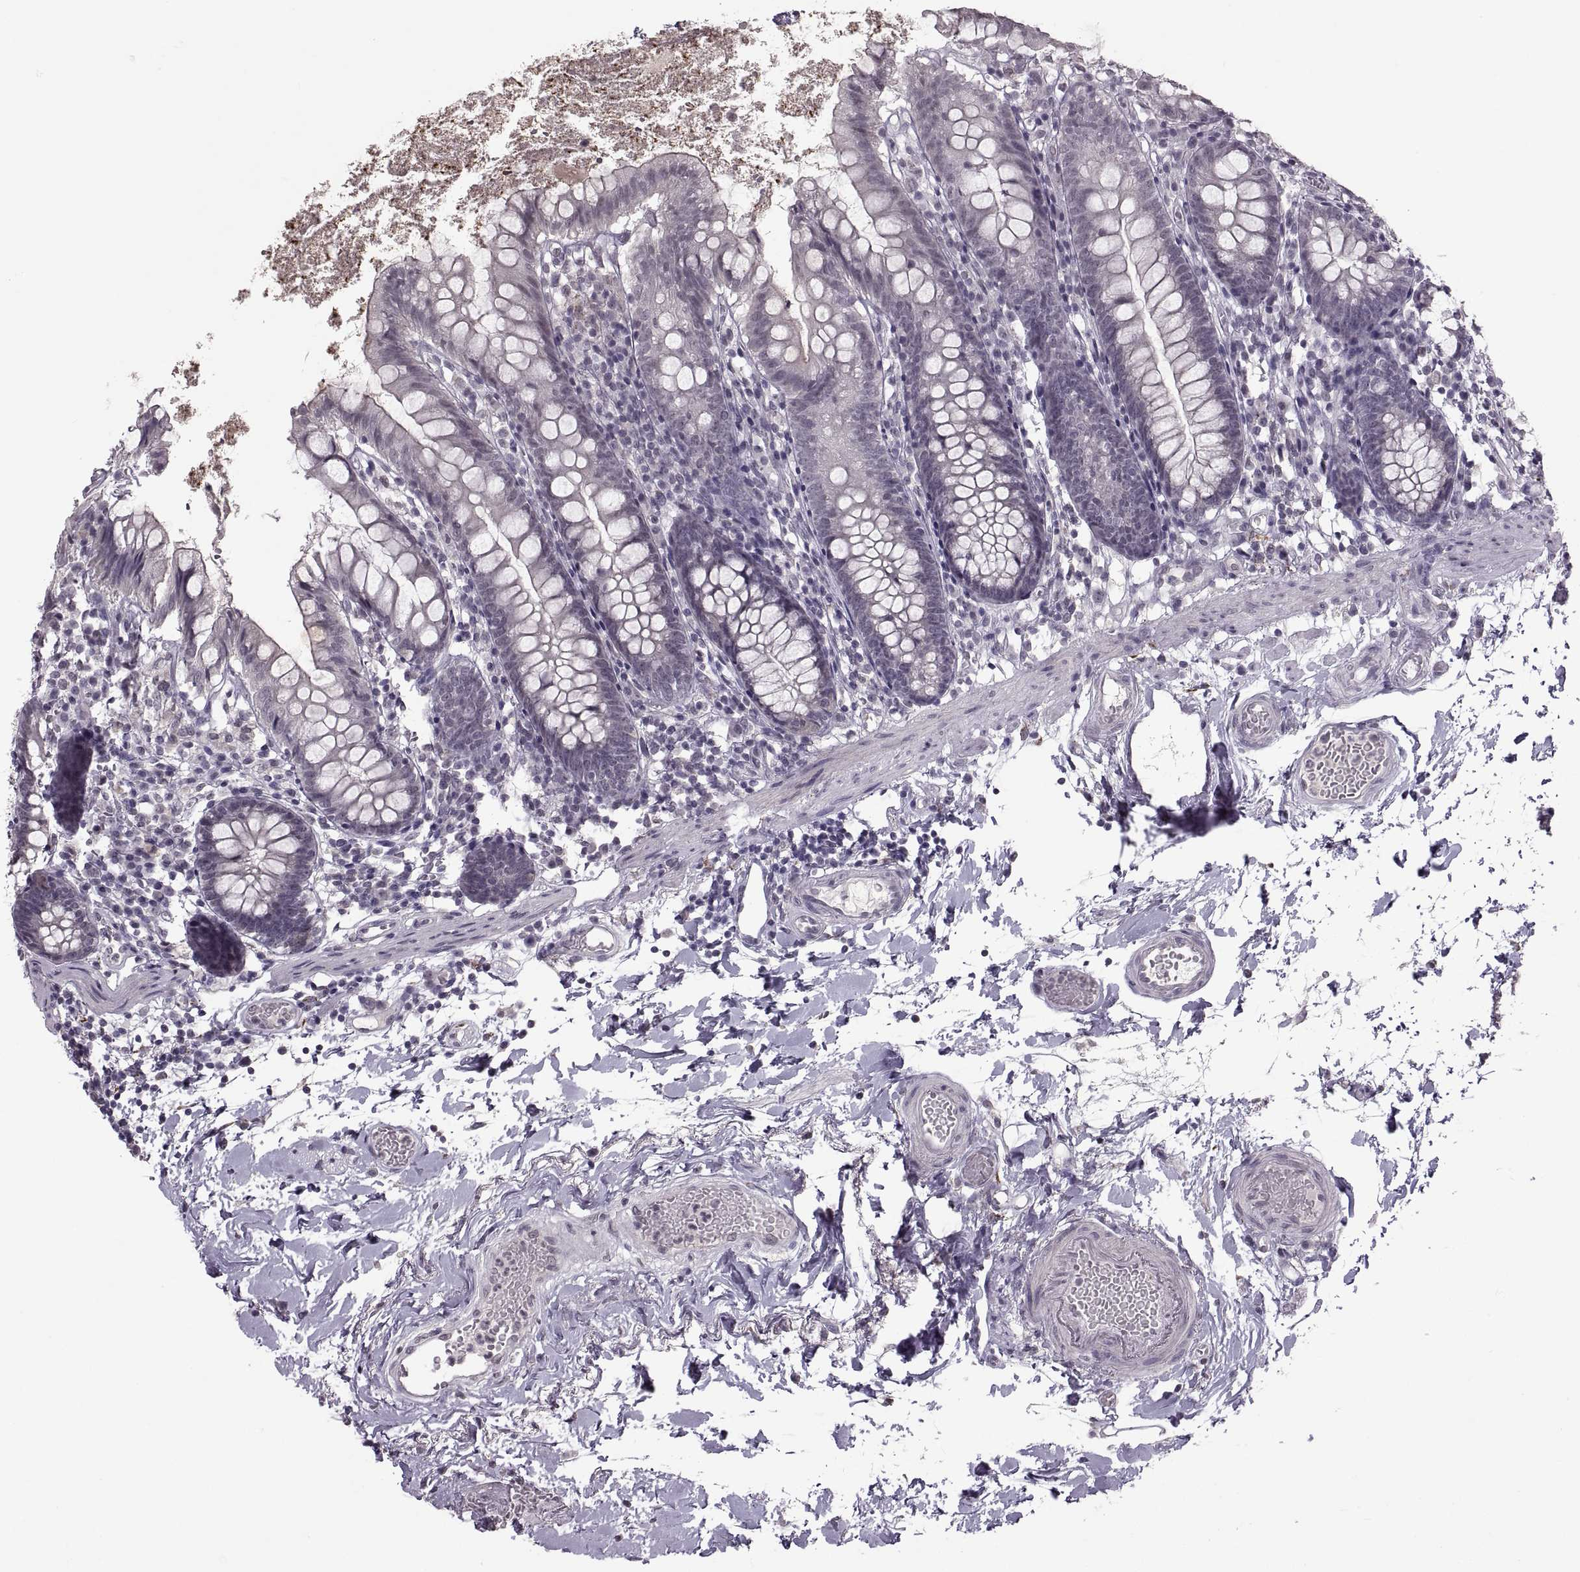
{"staining": {"intensity": "negative", "quantity": "none", "location": "none"}, "tissue": "small intestine", "cell_type": "Glandular cells", "image_type": "normal", "snomed": [{"axis": "morphology", "description": "Normal tissue, NOS"}, {"axis": "topography", "description": "Small intestine"}], "caption": "This photomicrograph is of benign small intestine stained with immunohistochemistry to label a protein in brown with the nuclei are counter-stained blue. There is no expression in glandular cells.", "gene": "OTP", "patient": {"sex": "female", "age": 90}}